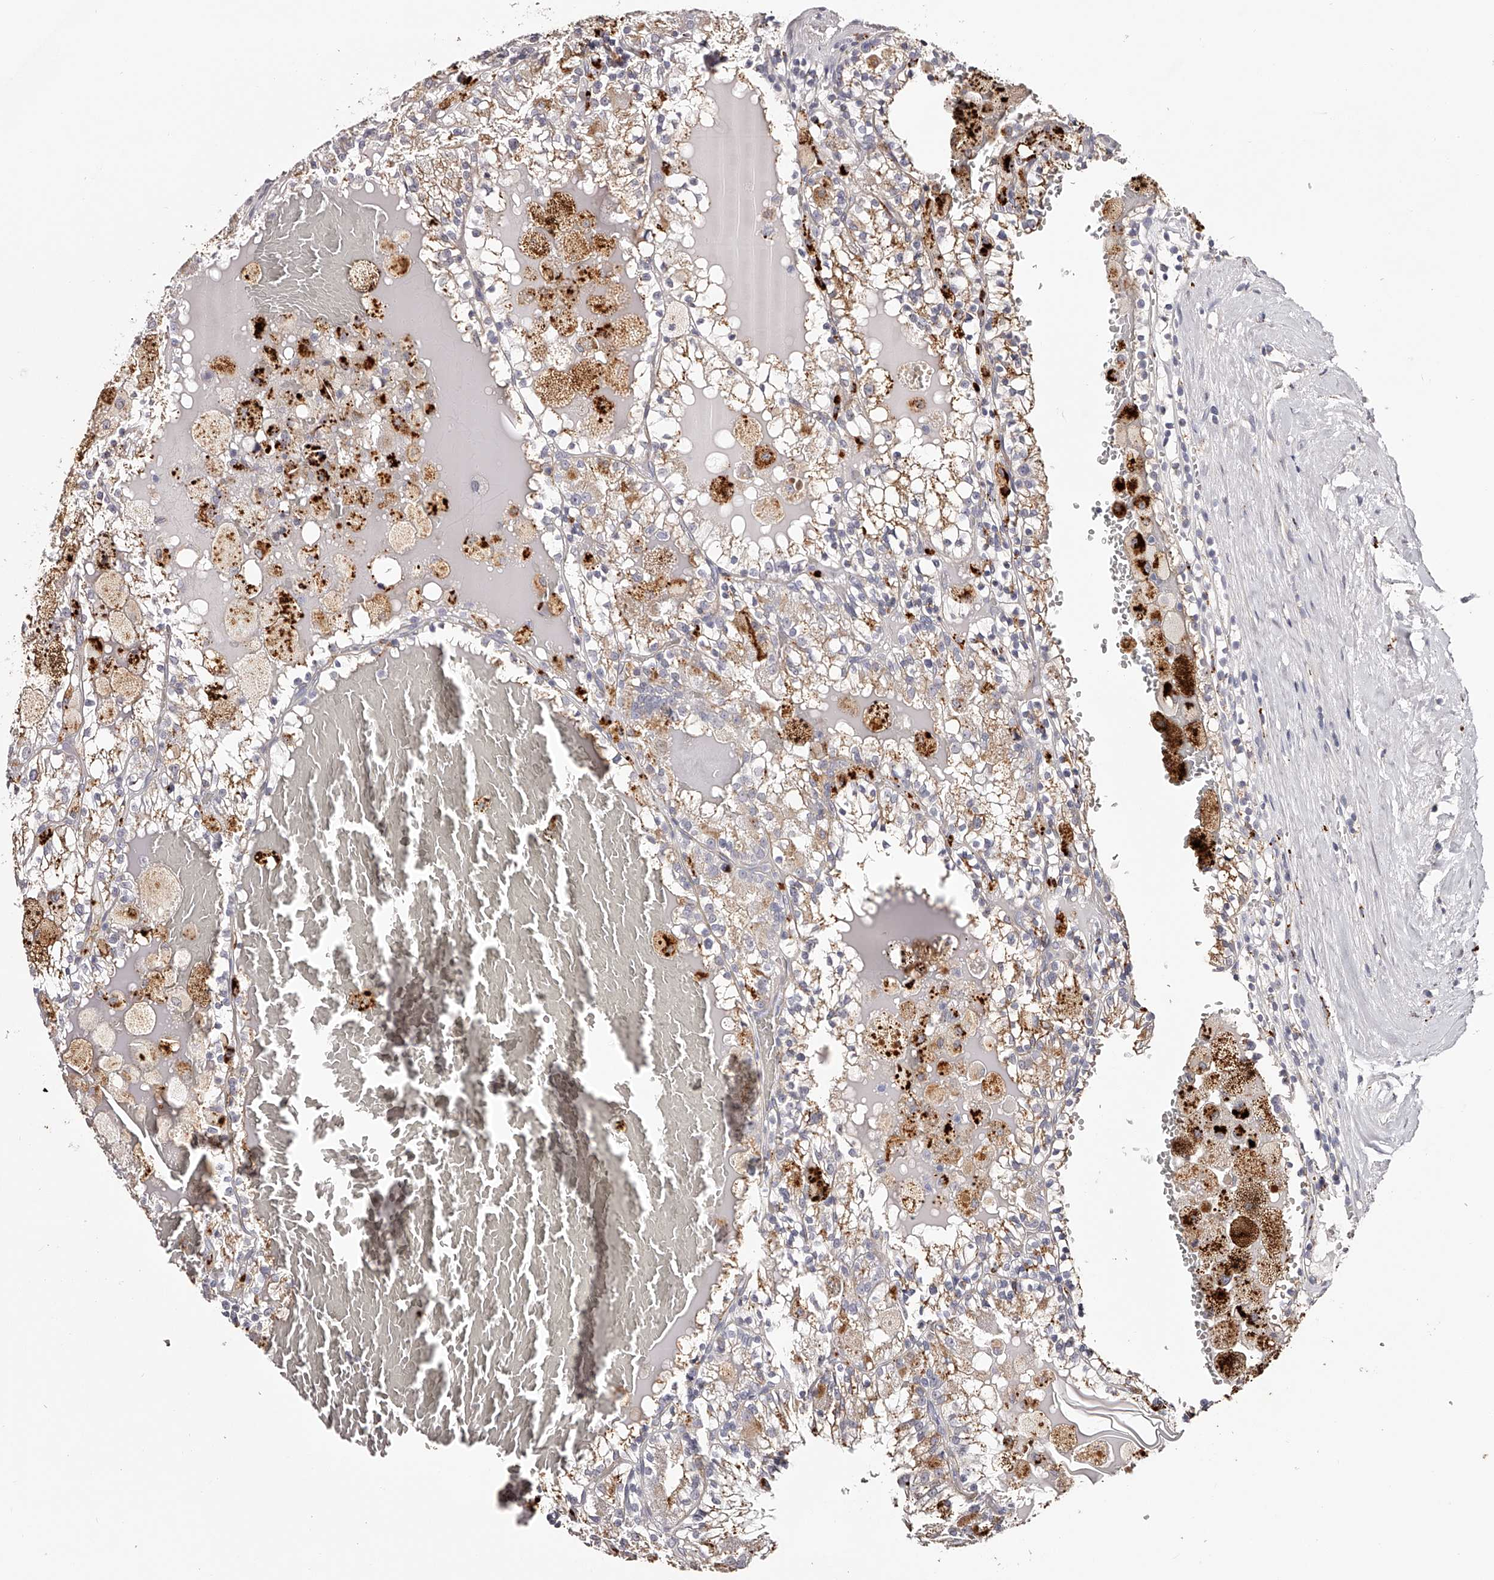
{"staining": {"intensity": "moderate", "quantity": "25%-75%", "location": "cytoplasmic/membranous"}, "tissue": "renal cancer", "cell_type": "Tumor cells", "image_type": "cancer", "snomed": [{"axis": "morphology", "description": "Adenocarcinoma, NOS"}, {"axis": "topography", "description": "Kidney"}], "caption": "A histopathology image showing moderate cytoplasmic/membranous expression in about 25%-75% of tumor cells in renal cancer (adenocarcinoma), as visualized by brown immunohistochemical staining.", "gene": "SLC35D3", "patient": {"sex": "female", "age": 56}}